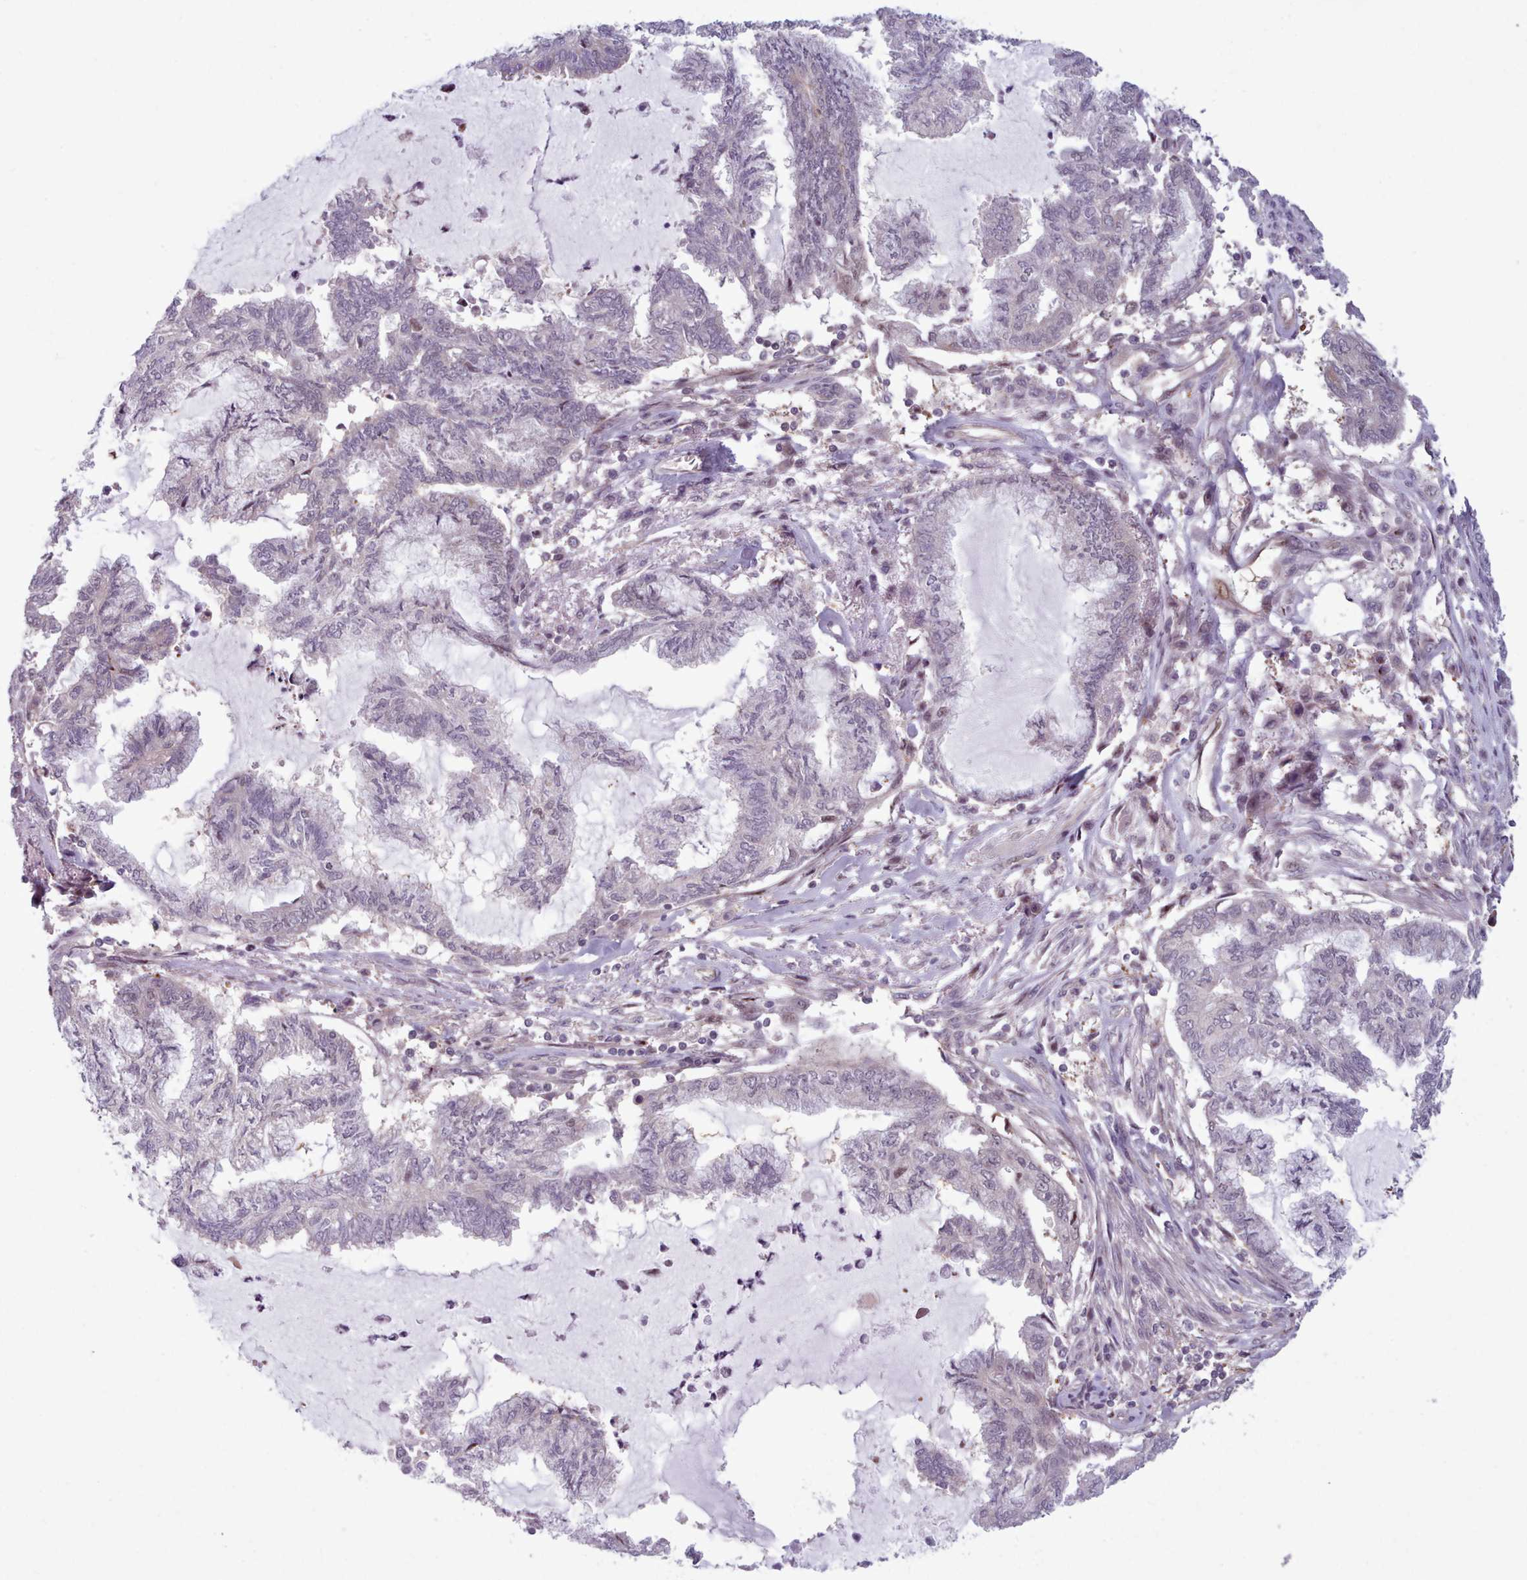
{"staining": {"intensity": "negative", "quantity": "none", "location": "none"}, "tissue": "endometrial cancer", "cell_type": "Tumor cells", "image_type": "cancer", "snomed": [{"axis": "morphology", "description": "Adenocarcinoma, NOS"}, {"axis": "topography", "description": "Endometrium"}], "caption": "This is an immunohistochemistry (IHC) image of endometrial cancer. There is no positivity in tumor cells.", "gene": "KBTBD7", "patient": {"sex": "female", "age": 86}}